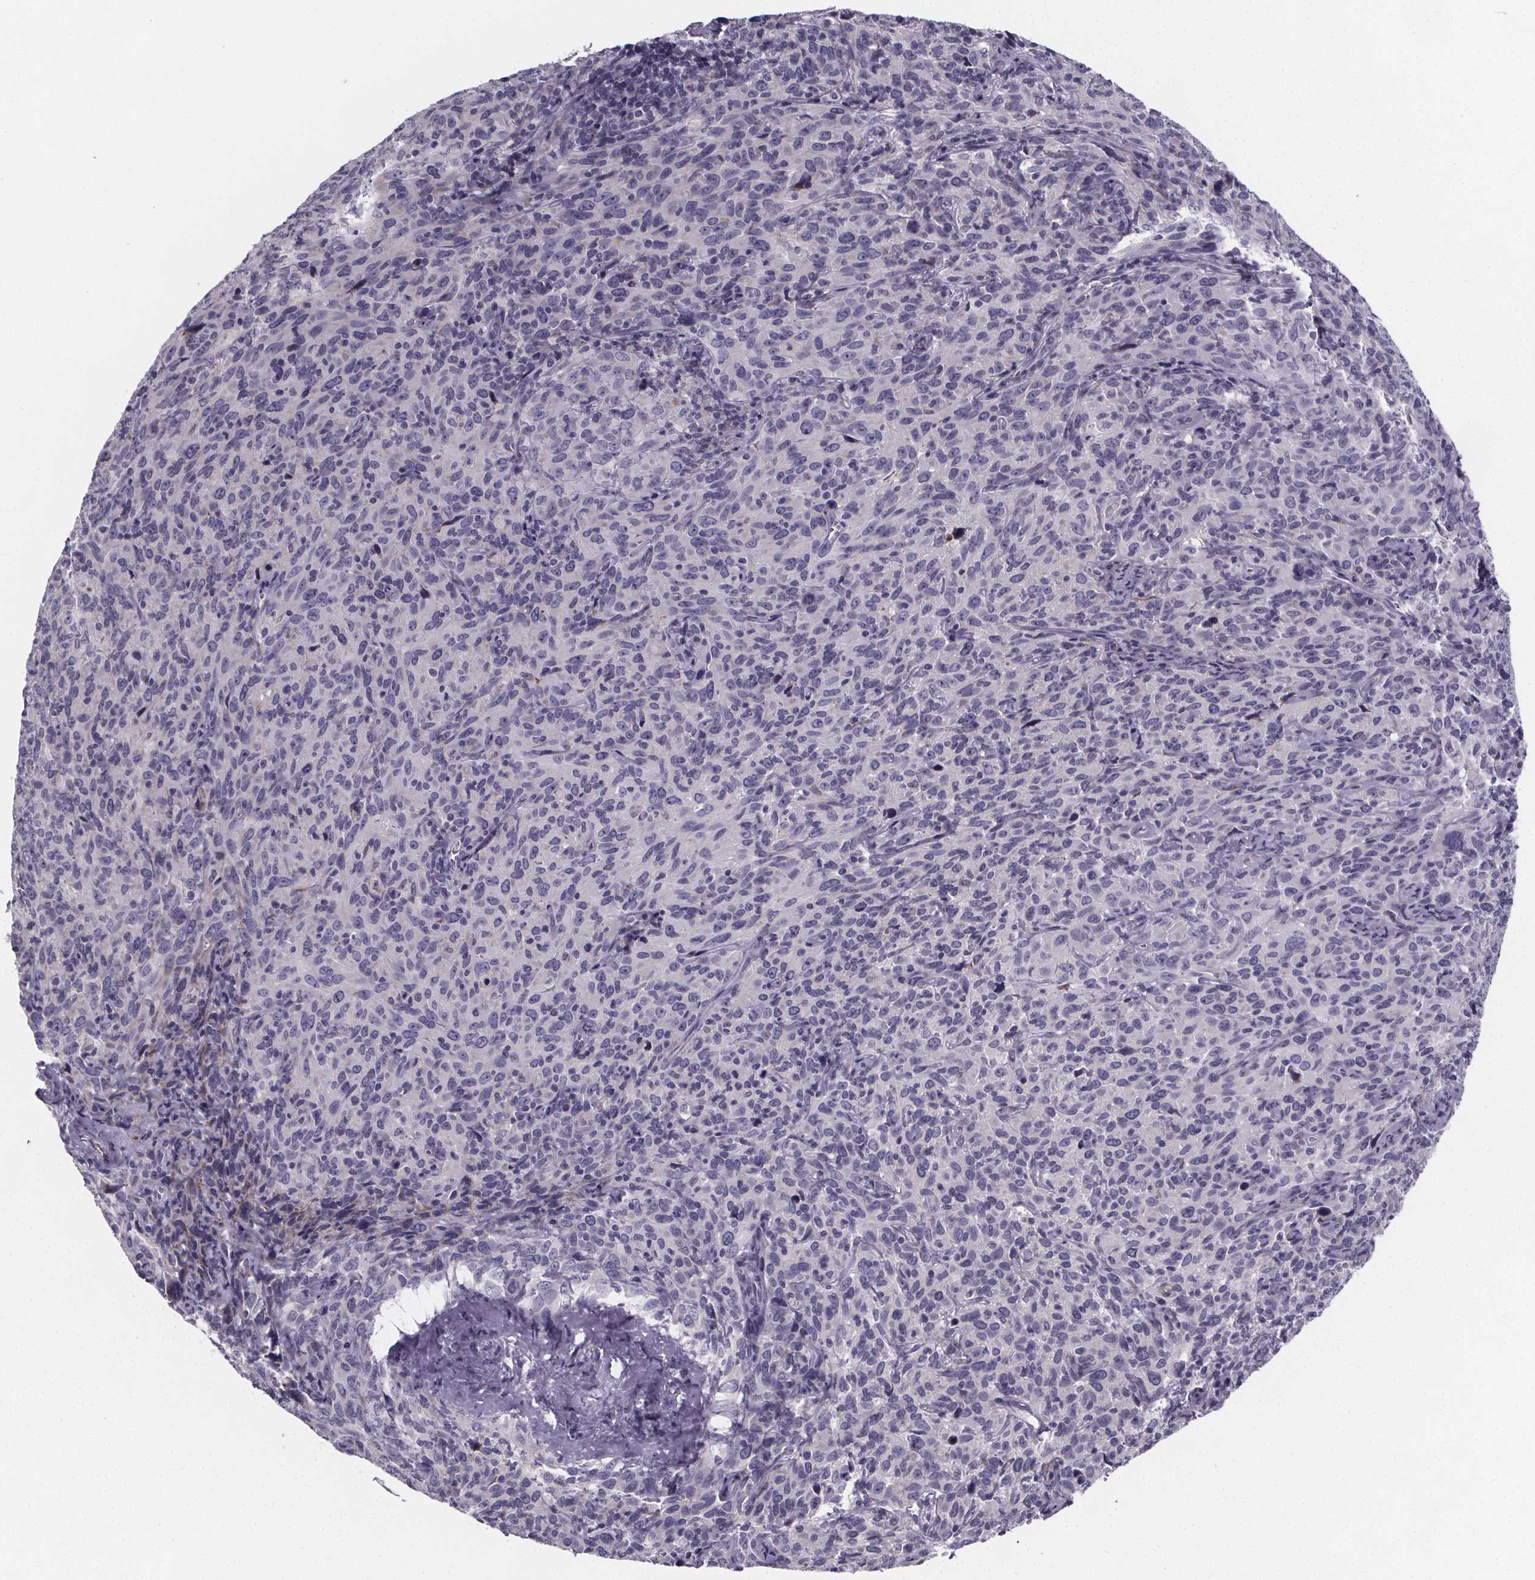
{"staining": {"intensity": "negative", "quantity": "none", "location": "none"}, "tissue": "cervical cancer", "cell_type": "Tumor cells", "image_type": "cancer", "snomed": [{"axis": "morphology", "description": "Squamous cell carcinoma, NOS"}, {"axis": "topography", "description": "Cervix"}], "caption": "IHC of cervical squamous cell carcinoma shows no expression in tumor cells.", "gene": "PAH", "patient": {"sex": "female", "age": 51}}